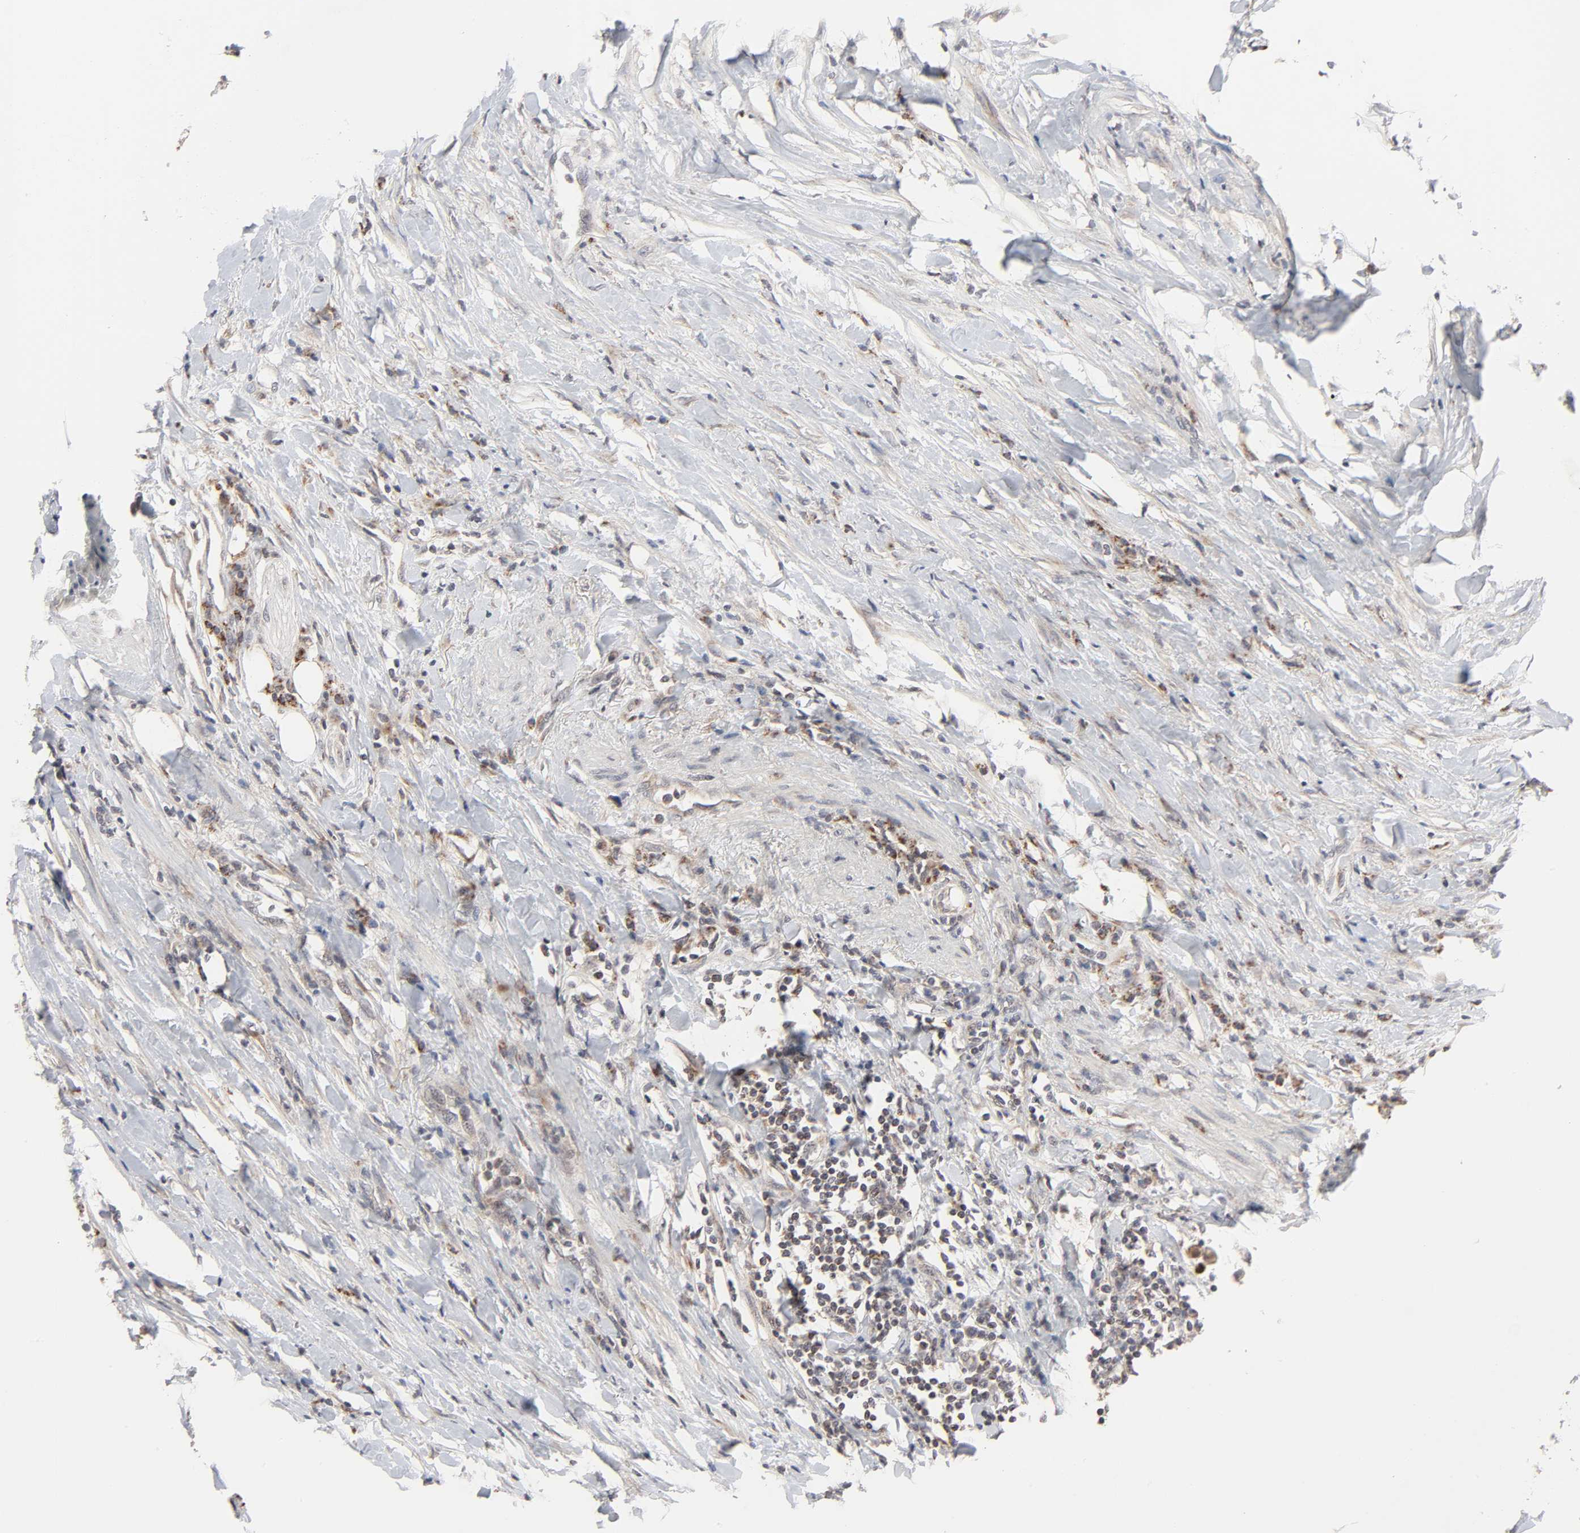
{"staining": {"intensity": "weak", "quantity": ">75%", "location": "cytoplasmic/membranous"}, "tissue": "urothelial cancer", "cell_type": "Tumor cells", "image_type": "cancer", "snomed": [{"axis": "morphology", "description": "Urothelial carcinoma, High grade"}, {"axis": "topography", "description": "Urinary bladder"}], "caption": "Immunohistochemistry of human high-grade urothelial carcinoma shows low levels of weak cytoplasmic/membranous positivity in about >75% of tumor cells.", "gene": "AUH", "patient": {"sex": "male", "age": 61}}